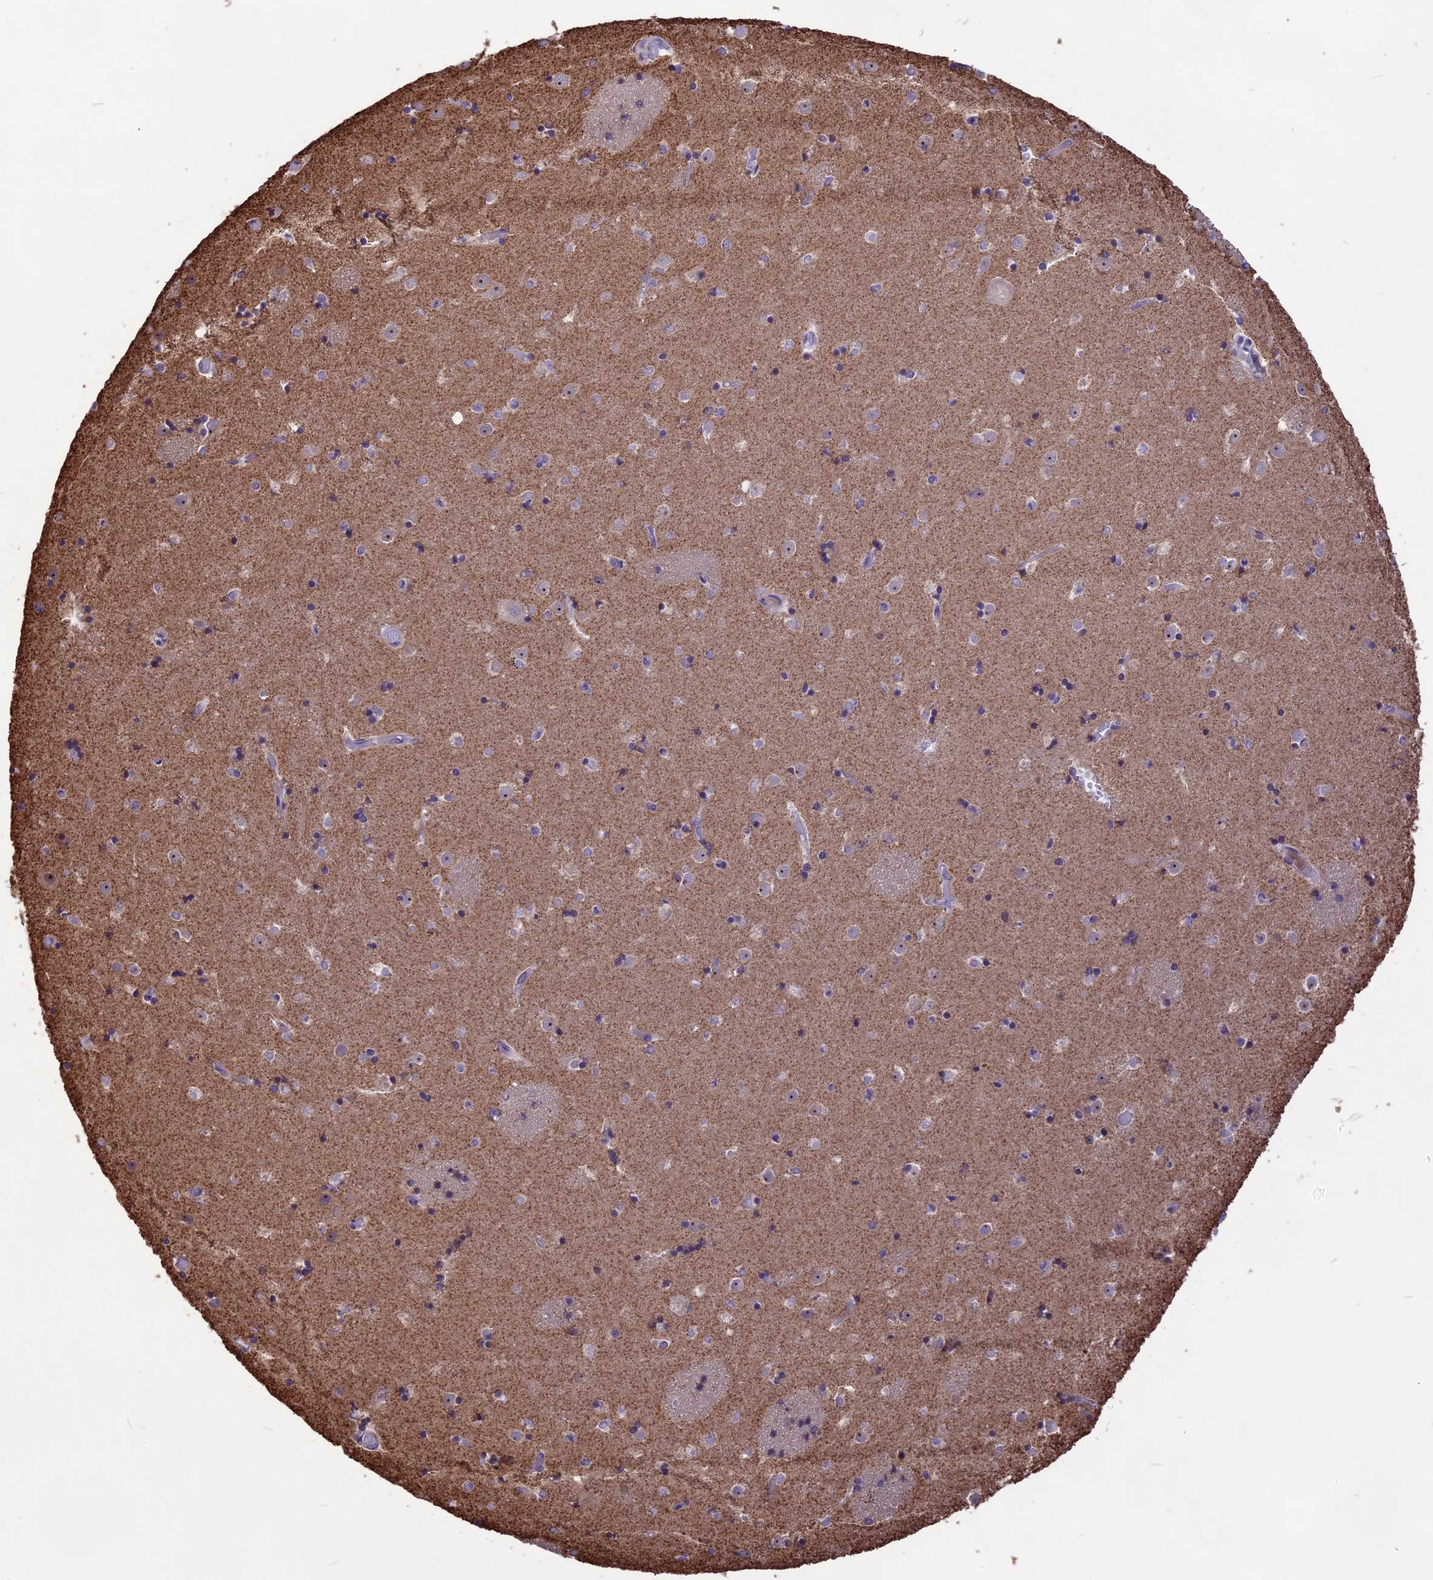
{"staining": {"intensity": "negative", "quantity": "none", "location": "none"}, "tissue": "caudate", "cell_type": "Glial cells", "image_type": "normal", "snomed": [{"axis": "morphology", "description": "Normal tissue, NOS"}, {"axis": "topography", "description": "Lateral ventricle wall"}], "caption": "Immunohistochemistry photomicrograph of benign caudate: caudate stained with DAB demonstrates no significant protein positivity in glial cells.", "gene": "CMSS1", "patient": {"sex": "female", "age": 52}}